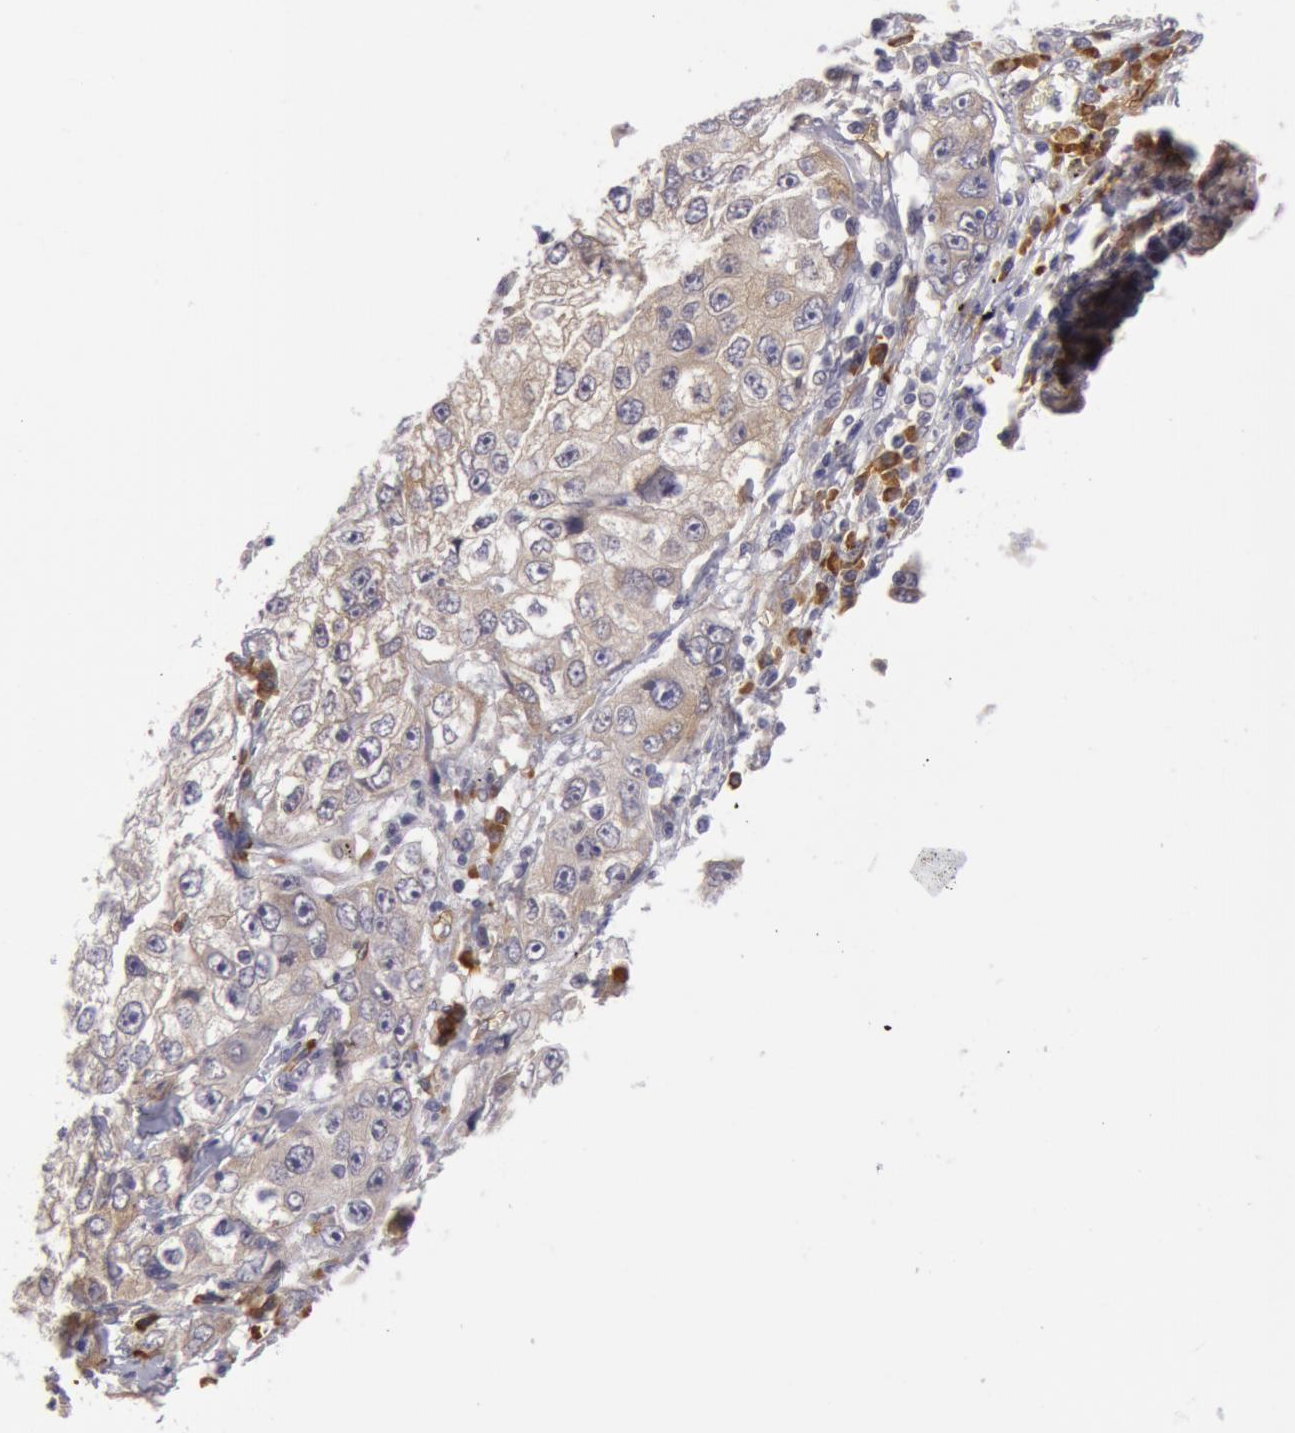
{"staining": {"intensity": "weak", "quantity": "<25%", "location": "cytoplasmic/membranous"}, "tissue": "lung cancer", "cell_type": "Tumor cells", "image_type": "cancer", "snomed": [{"axis": "morphology", "description": "Squamous cell carcinoma, NOS"}, {"axis": "topography", "description": "Lung"}], "caption": "Human lung squamous cell carcinoma stained for a protein using immunohistochemistry (IHC) shows no positivity in tumor cells.", "gene": "IL23A", "patient": {"sex": "male", "age": 64}}